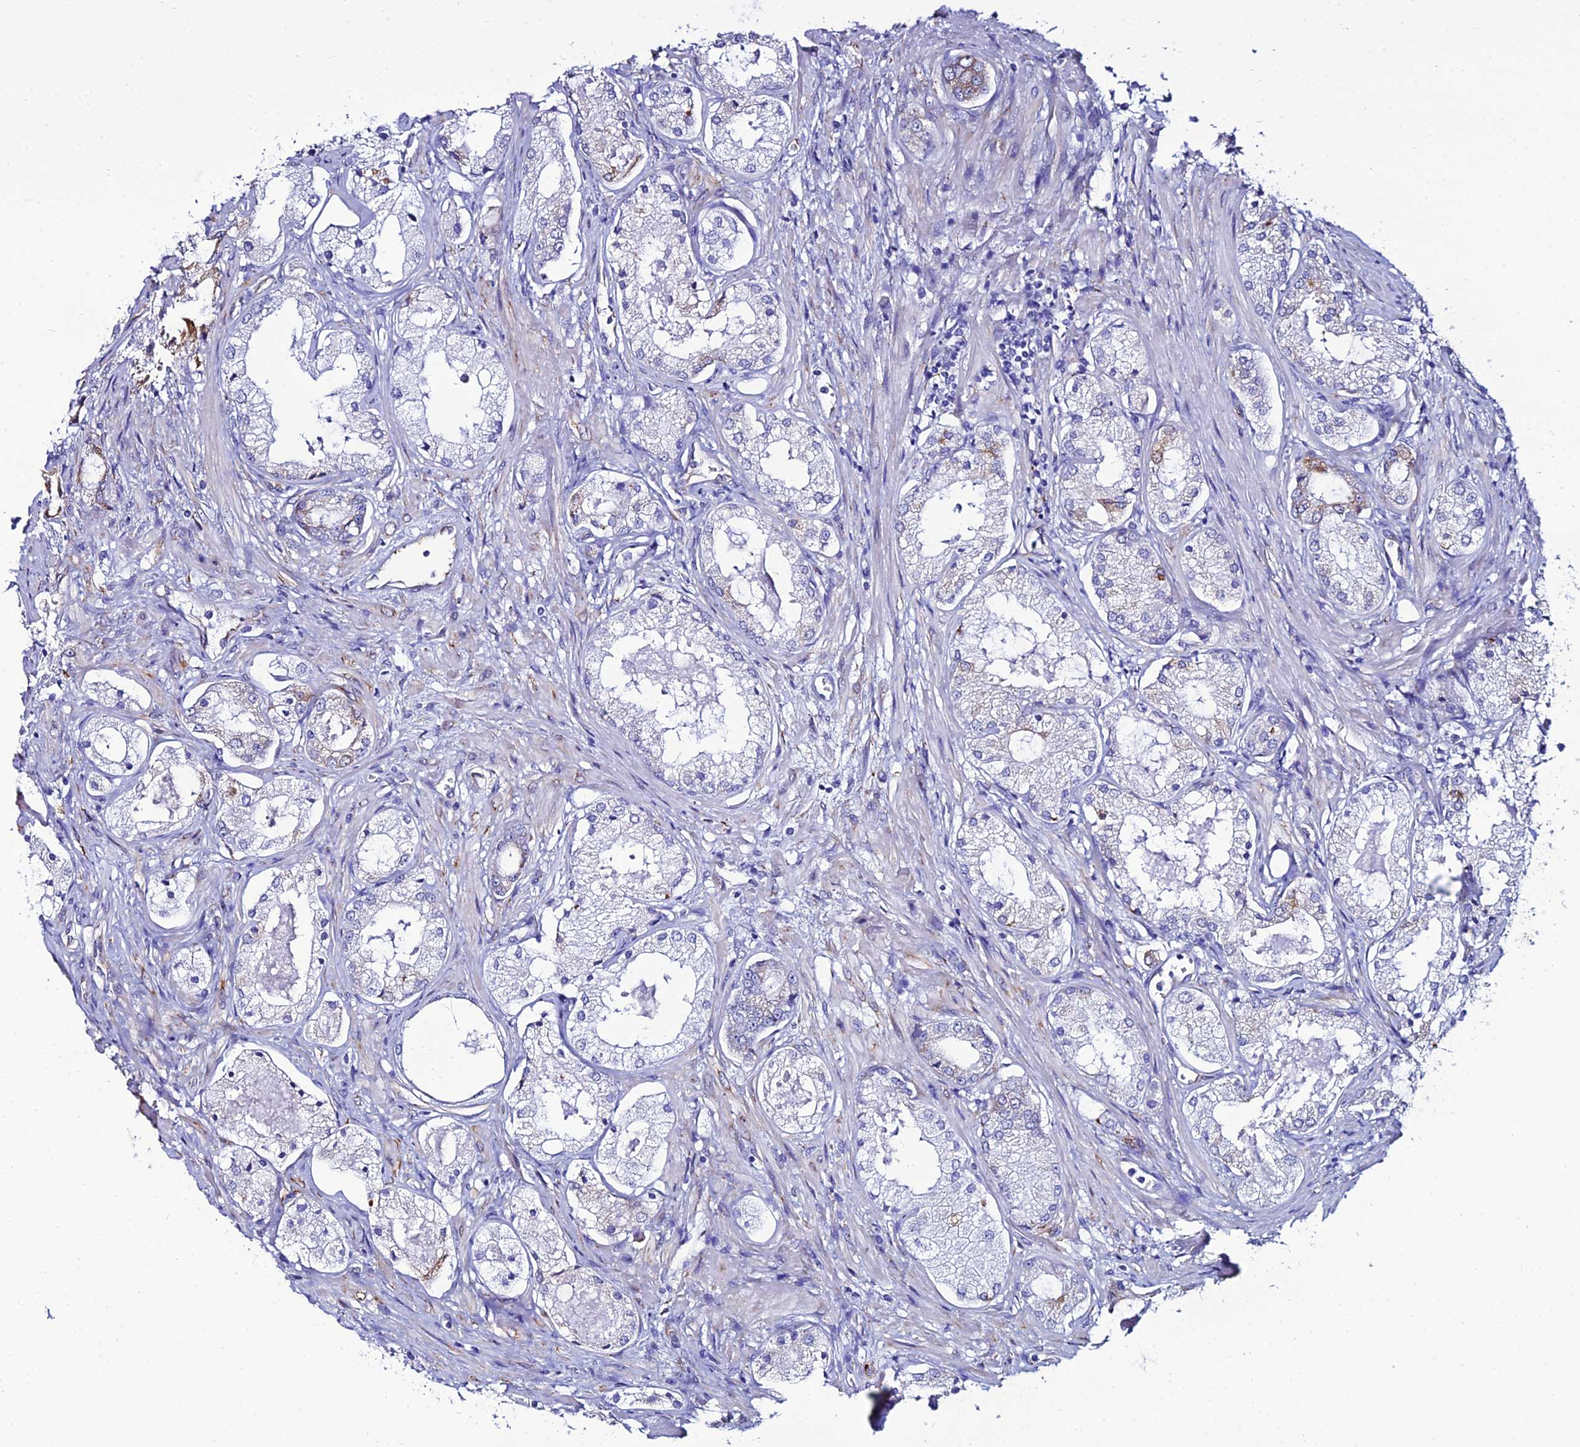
{"staining": {"intensity": "negative", "quantity": "none", "location": "none"}, "tissue": "prostate cancer", "cell_type": "Tumor cells", "image_type": "cancer", "snomed": [{"axis": "morphology", "description": "Adenocarcinoma, Low grade"}, {"axis": "topography", "description": "Prostate"}], "caption": "Protein analysis of low-grade adenocarcinoma (prostate) shows no significant staining in tumor cells.", "gene": "TXNDC5", "patient": {"sex": "male", "age": 68}}